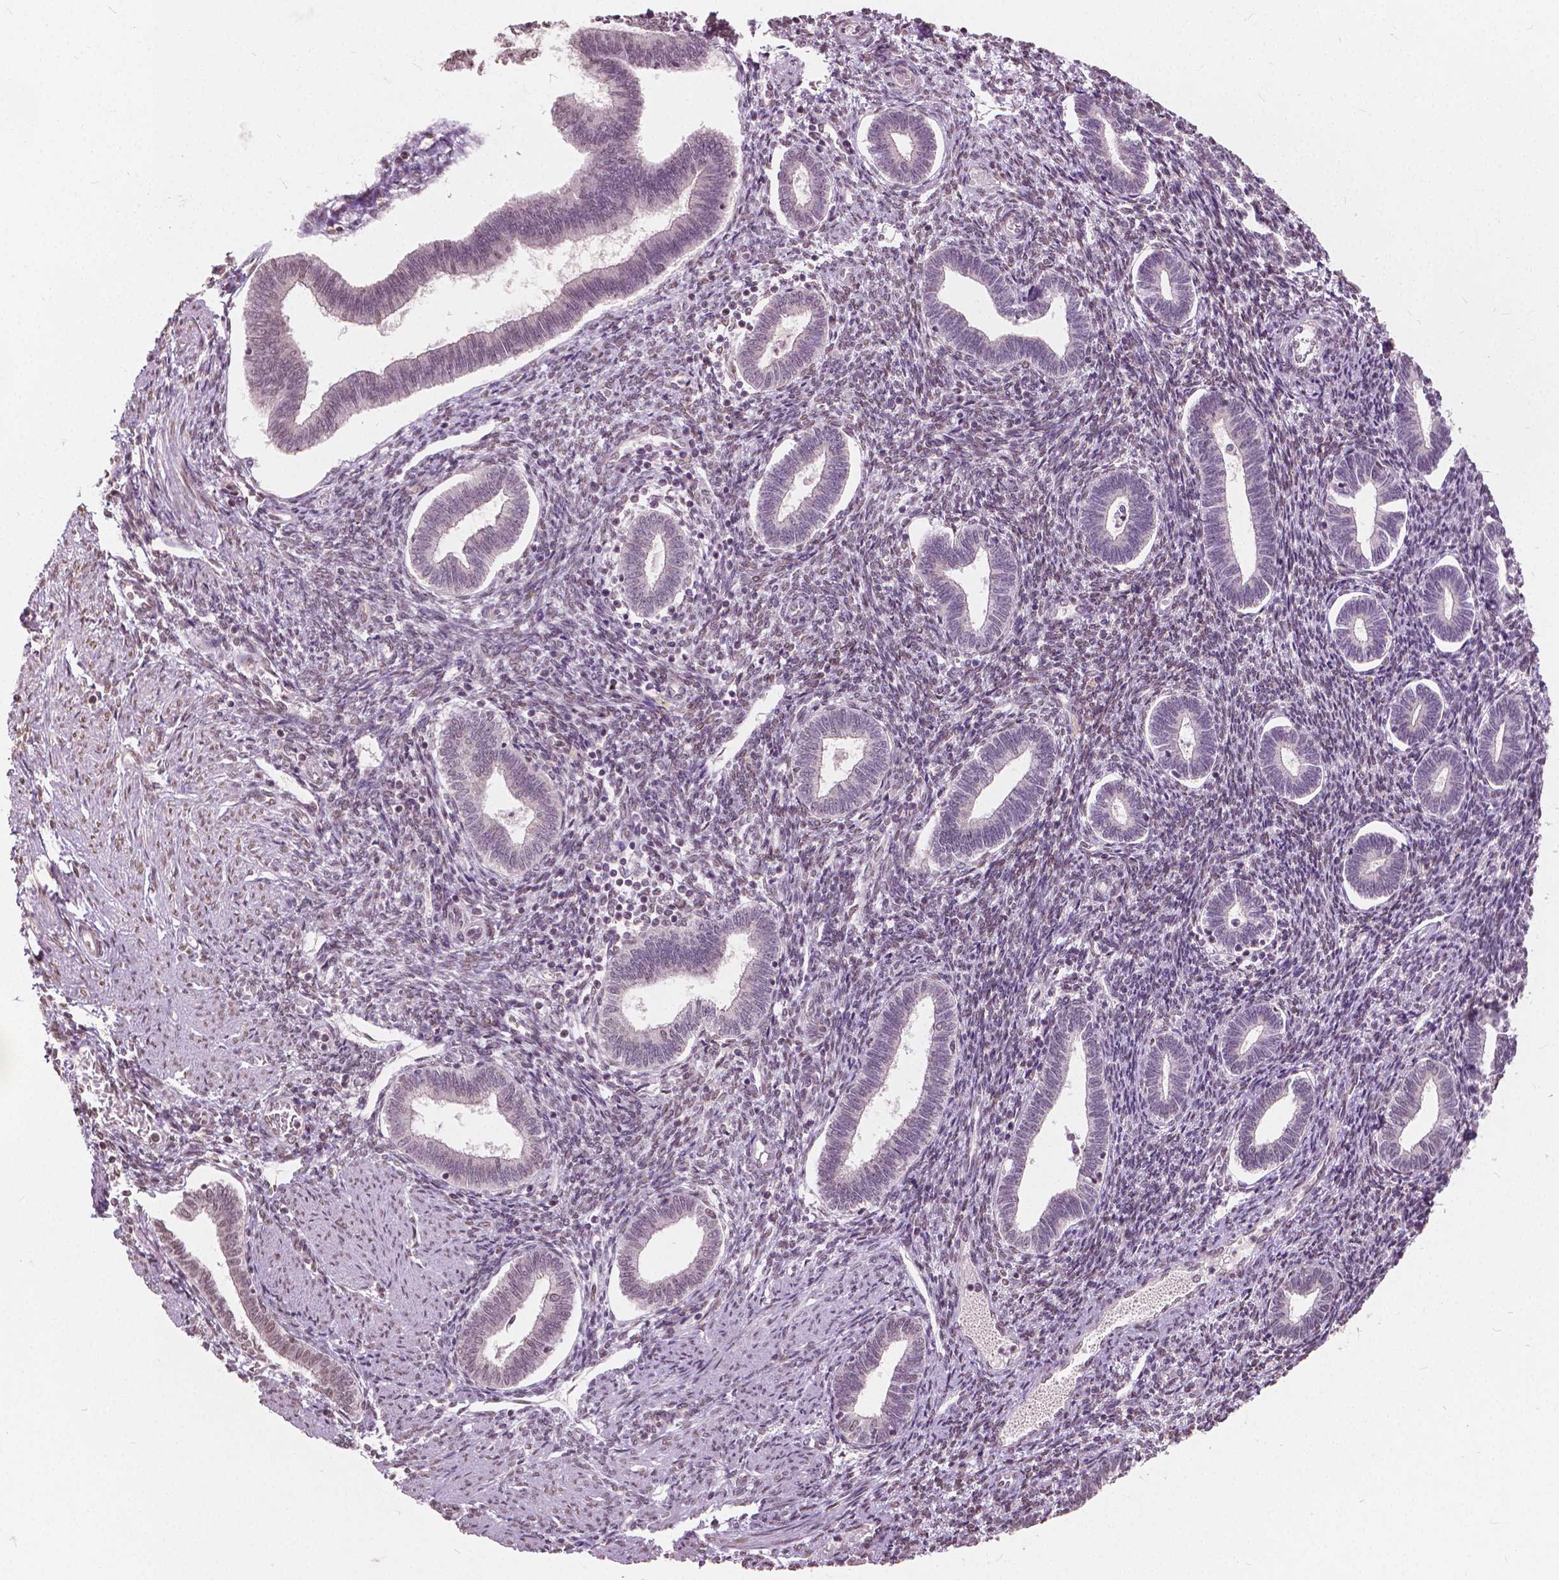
{"staining": {"intensity": "moderate", "quantity": "25%-75%", "location": "nuclear"}, "tissue": "endometrium", "cell_type": "Cells in endometrial stroma", "image_type": "normal", "snomed": [{"axis": "morphology", "description": "Normal tissue, NOS"}, {"axis": "topography", "description": "Endometrium"}], "caption": "A high-resolution histopathology image shows immunohistochemistry (IHC) staining of normal endometrium, which reveals moderate nuclear expression in approximately 25%-75% of cells in endometrial stroma. (DAB = brown stain, brightfield microscopy at high magnification).", "gene": "HOXA10", "patient": {"sex": "female", "age": 42}}